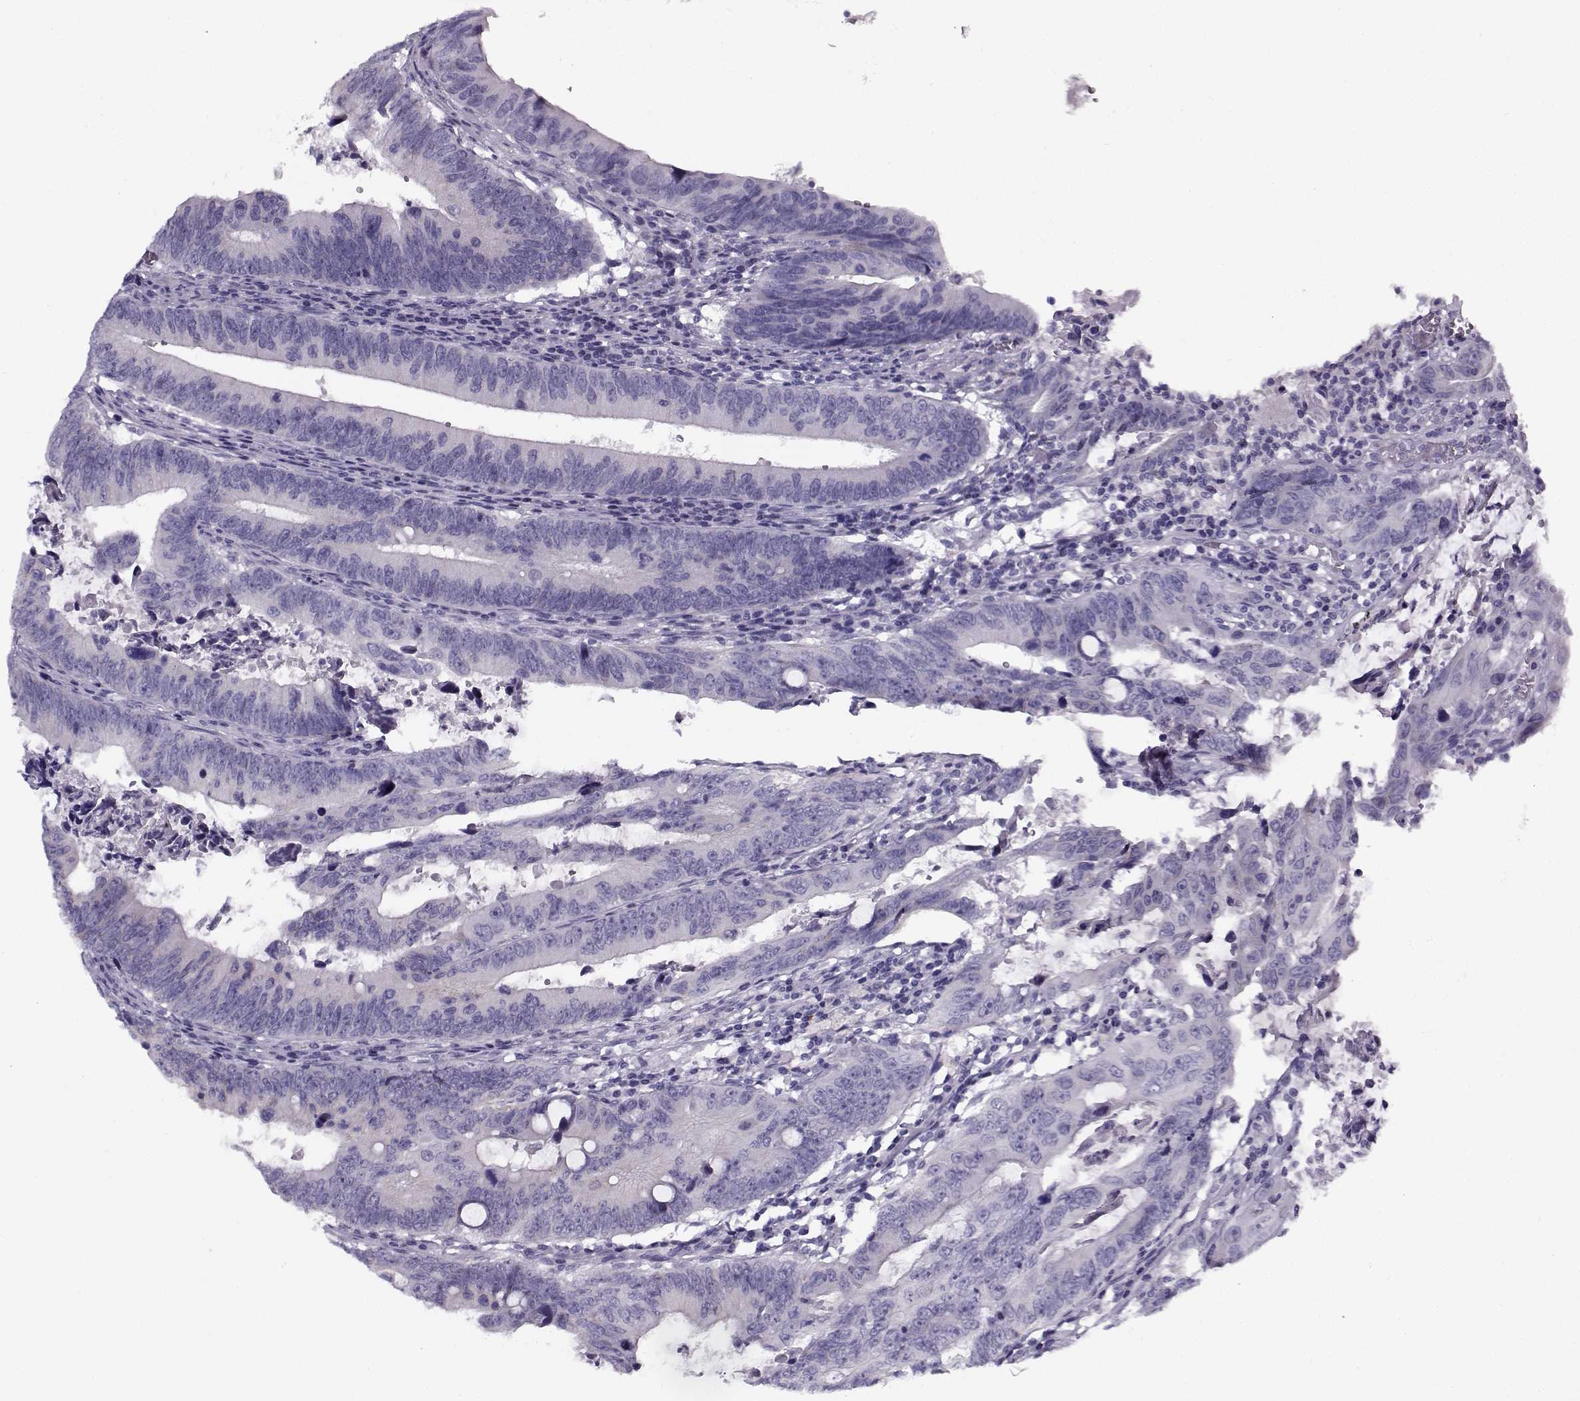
{"staining": {"intensity": "negative", "quantity": "none", "location": "none"}, "tissue": "colorectal cancer", "cell_type": "Tumor cells", "image_type": "cancer", "snomed": [{"axis": "morphology", "description": "Adenocarcinoma, NOS"}, {"axis": "topography", "description": "Colon"}], "caption": "High magnification brightfield microscopy of adenocarcinoma (colorectal) stained with DAB (3,3'-diaminobenzidine) (brown) and counterstained with hematoxylin (blue): tumor cells show no significant positivity. Brightfield microscopy of IHC stained with DAB (3,3'-diaminobenzidine) (brown) and hematoxylin (blue), captured at high magnification.", "gene": "PP2D1", "patient": {"sex": "female", "age": 87}}